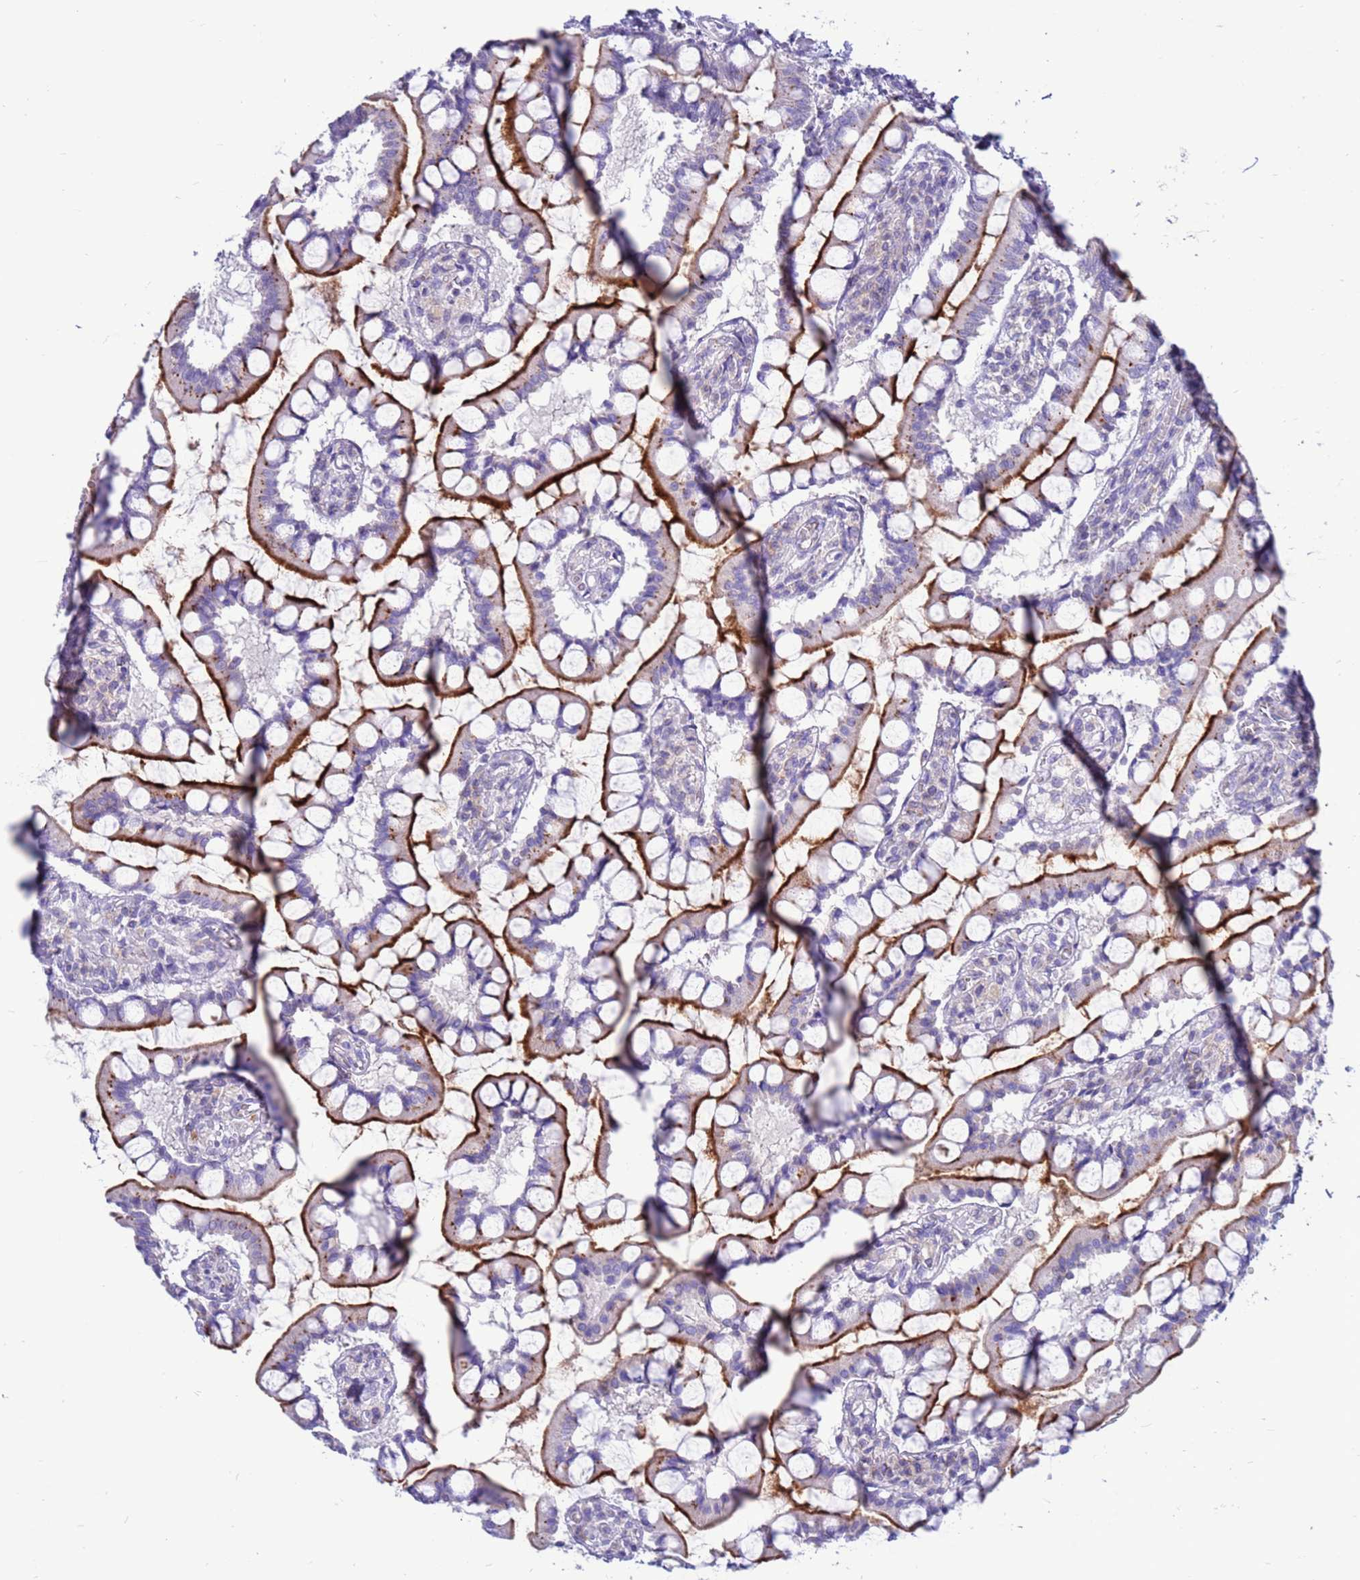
{"staining": {"intensity": "strong", "quantity": "25%-75%", "location": "cytoplasmic/membranous"}, "tissue": "small intestine", "cell_type": "Glandular cells", "image_type": "normal", "snomed": [{"axis": "morphology", "description": "Normal tissue, NOS"}, {"axis": "topography", "description": "Small intestine"}], "caption": "Small intestine was stained to show a protein in brown. There is high levels of strong cytoplasmic/membranous expression in about 25%-75% of glandular cells. The staining was performed using DAB, with brown indicating positive protein expression. Nuclei are stained blue with hematoxylin.", "gene": "PDE10A", "patient": {"sex": "male", "age": 52}}